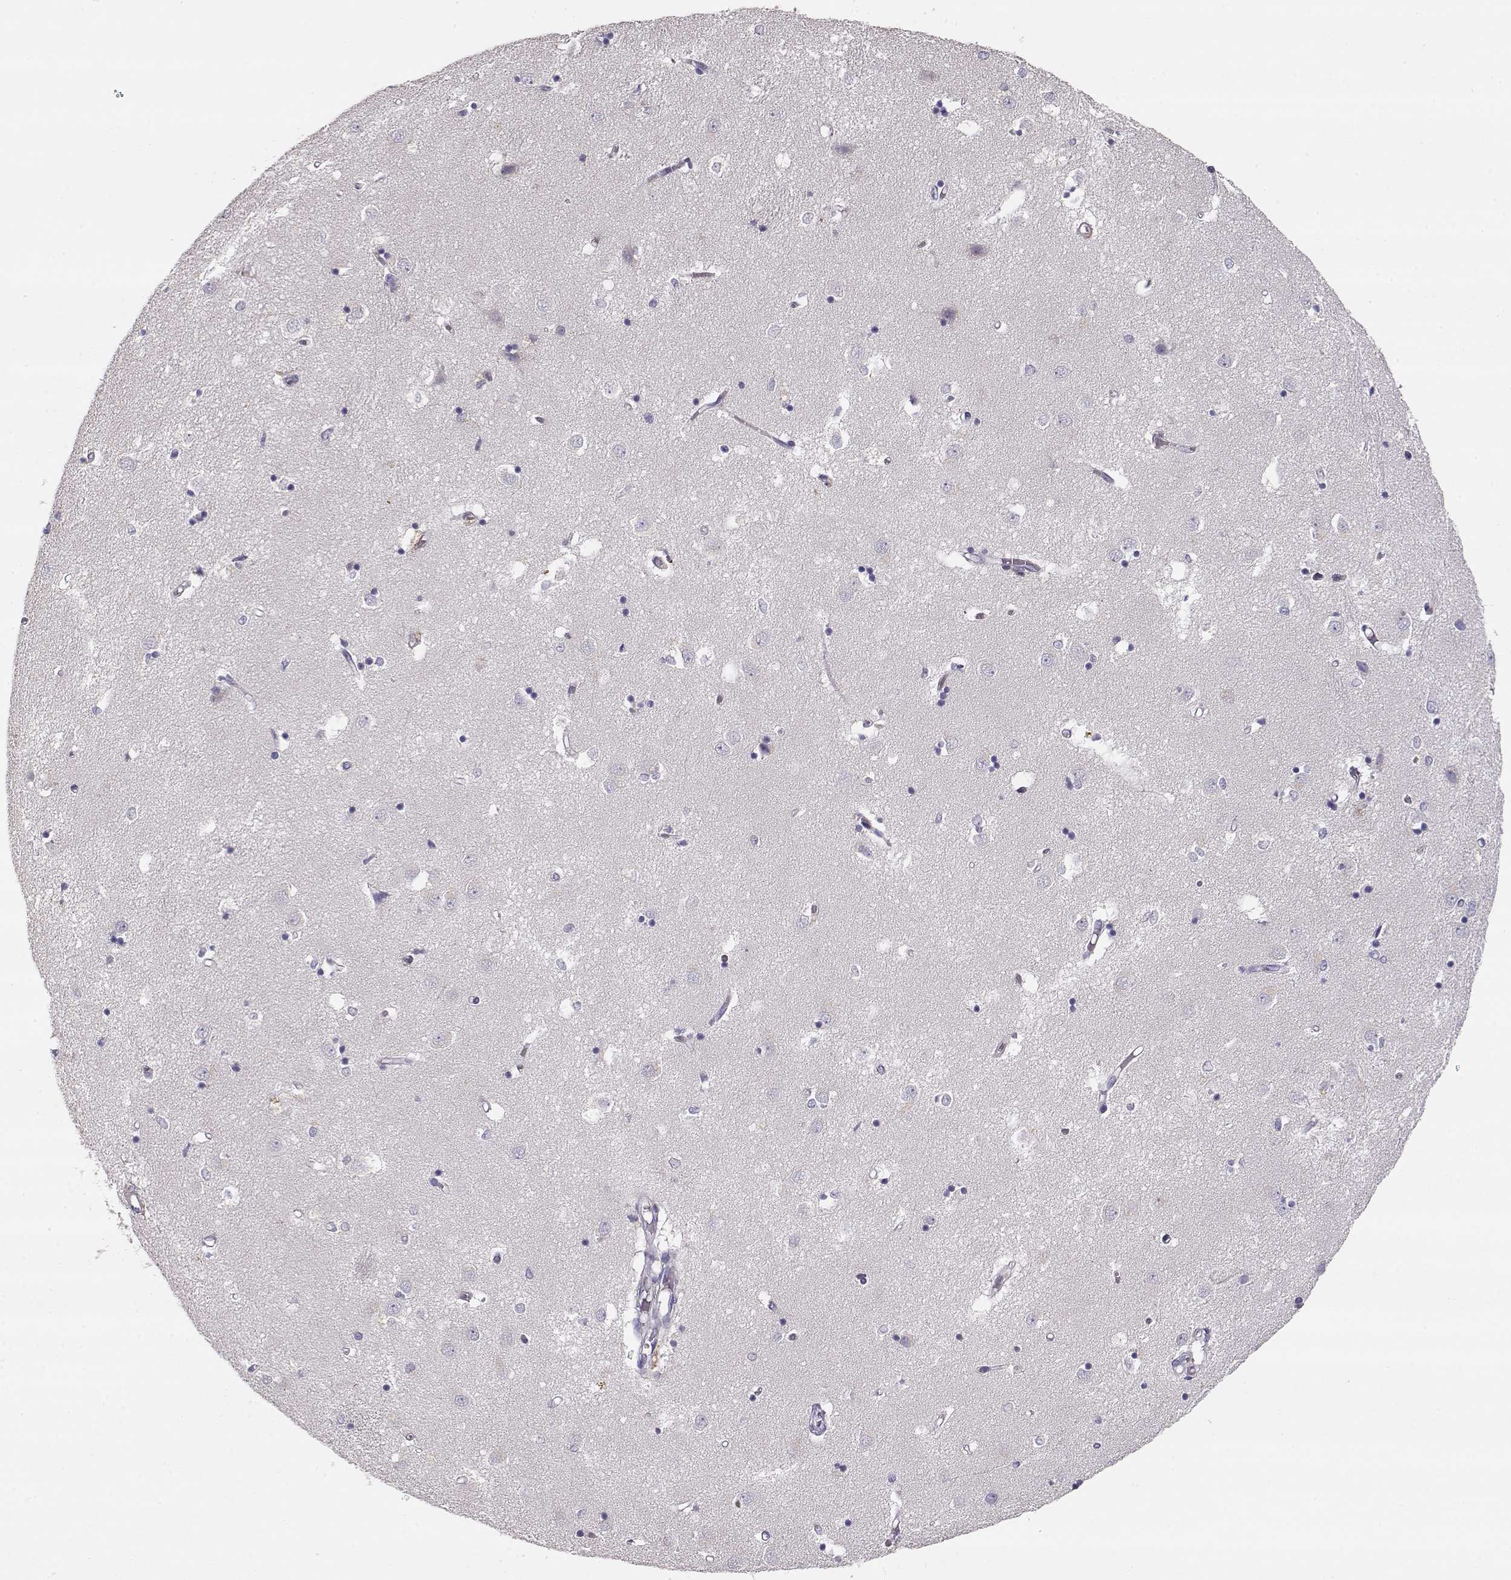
{"staining": {"intensity": "negative", "quantity": "none", "location": "none"}, "tissue": "caudate", "cell_type": "Glial cells", "image_type": "normal", "snomed": [{"axis": "morphology", "description": "Normal tissue, NOS"}, {"axis": "topography", "description": "Lateral ventricle wall"}], "caption": "Protein analysis of benign caudate displays no significant expression in glial cells. The staining was performed using DAB to visualize the protein expression in brown, while the nuclei were stained in blue with hematoxylin (Magnification: 20x).", "gene": "VAV1", "patient": {"sex": "male", "age": 54}}